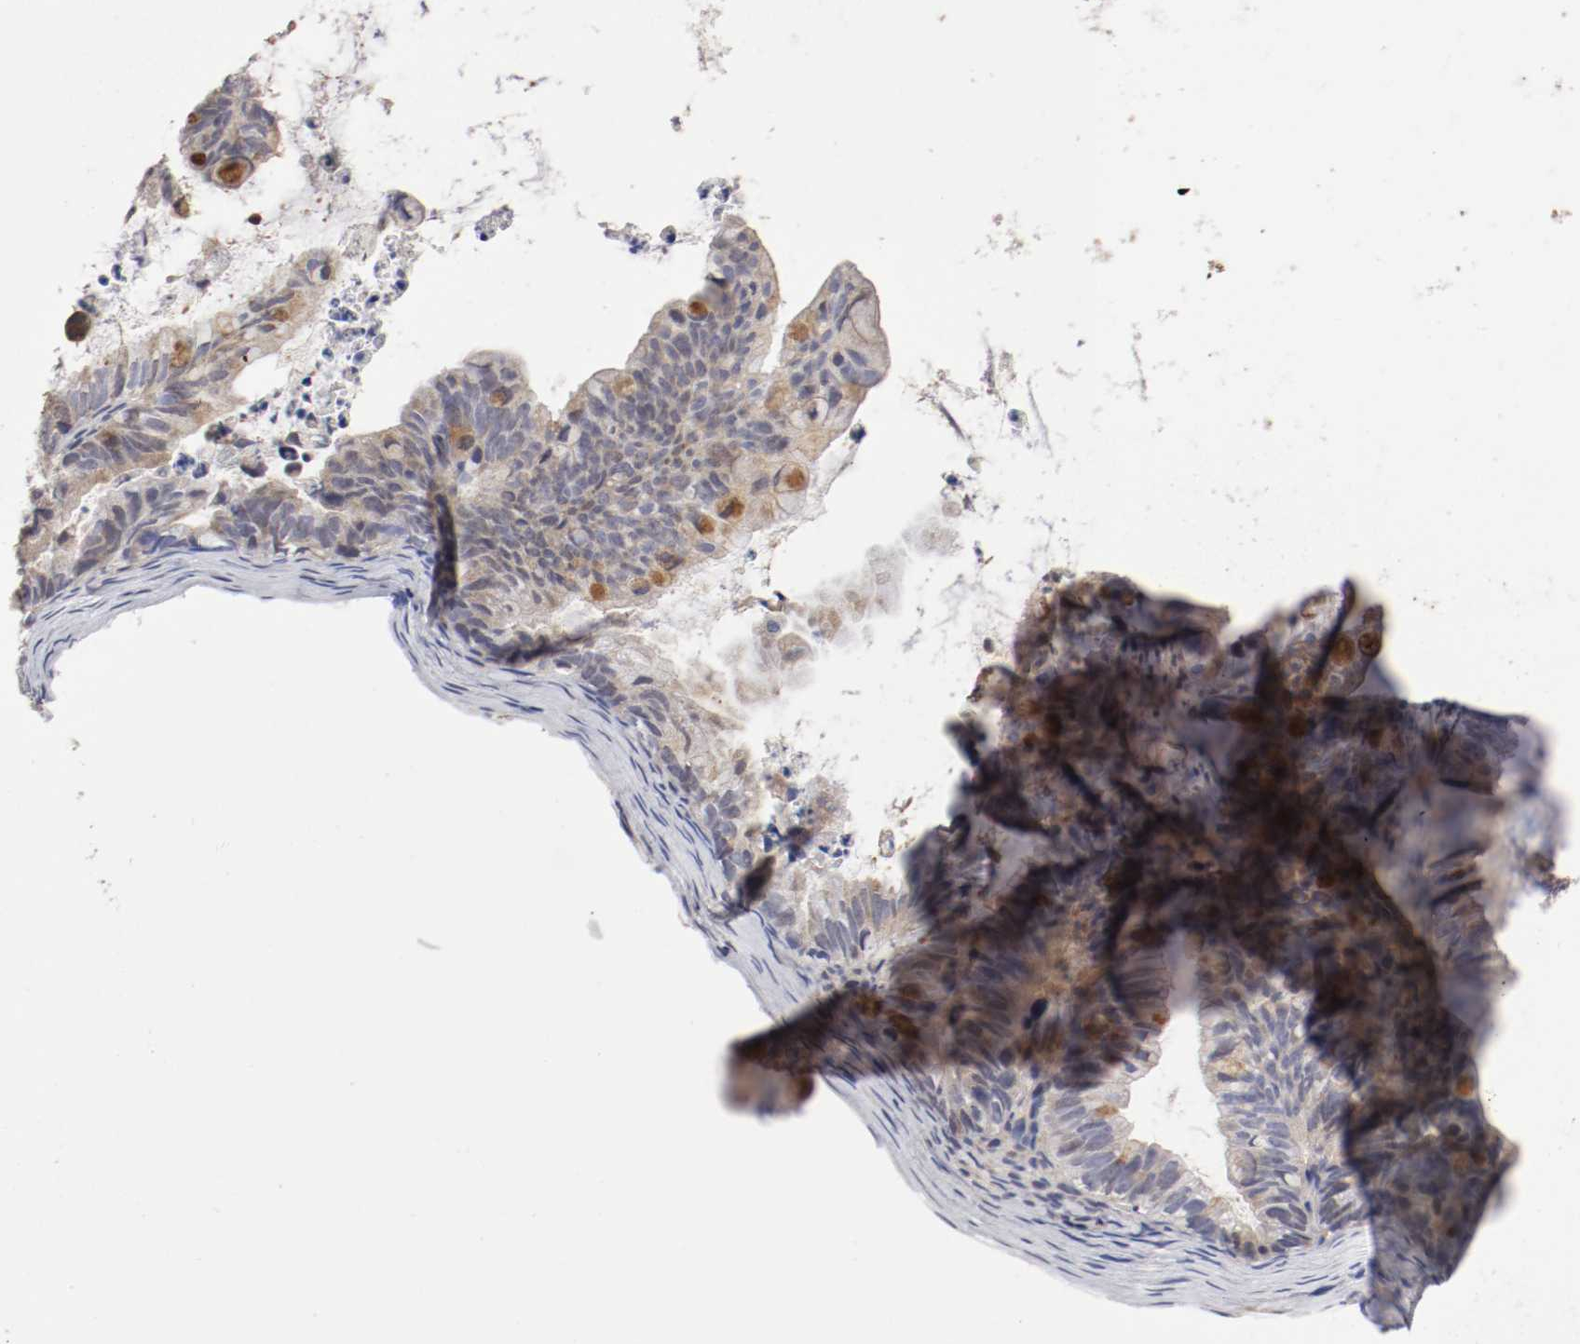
{"staining": {"intensity": "weak", "quantity": ">75%", "location": "cytoplasmic/membranous"}, "tissue": "ovarian cancer", "cell_type": "Tumor cells", "image_type": "cancer", "snomed": [{"axis": "morphology", "description": "Cystadenocarcinoma, mucinous, NOS"}, {"axis": "topography", "description": "Ovary"}], "caption": "Immunohistochemistry (IHC) photomicrograph of neoplastic tissue: human ovarian cancer stained using immunohistochemistry reveals low levels of weak protein expression localized specifically in the cytoplasmic/membranous of tumor cells, appearing as a cytoplasmic/membranous brown color.", "gene": "CDK6", "patient": {"sex": "female", "age": 36}}